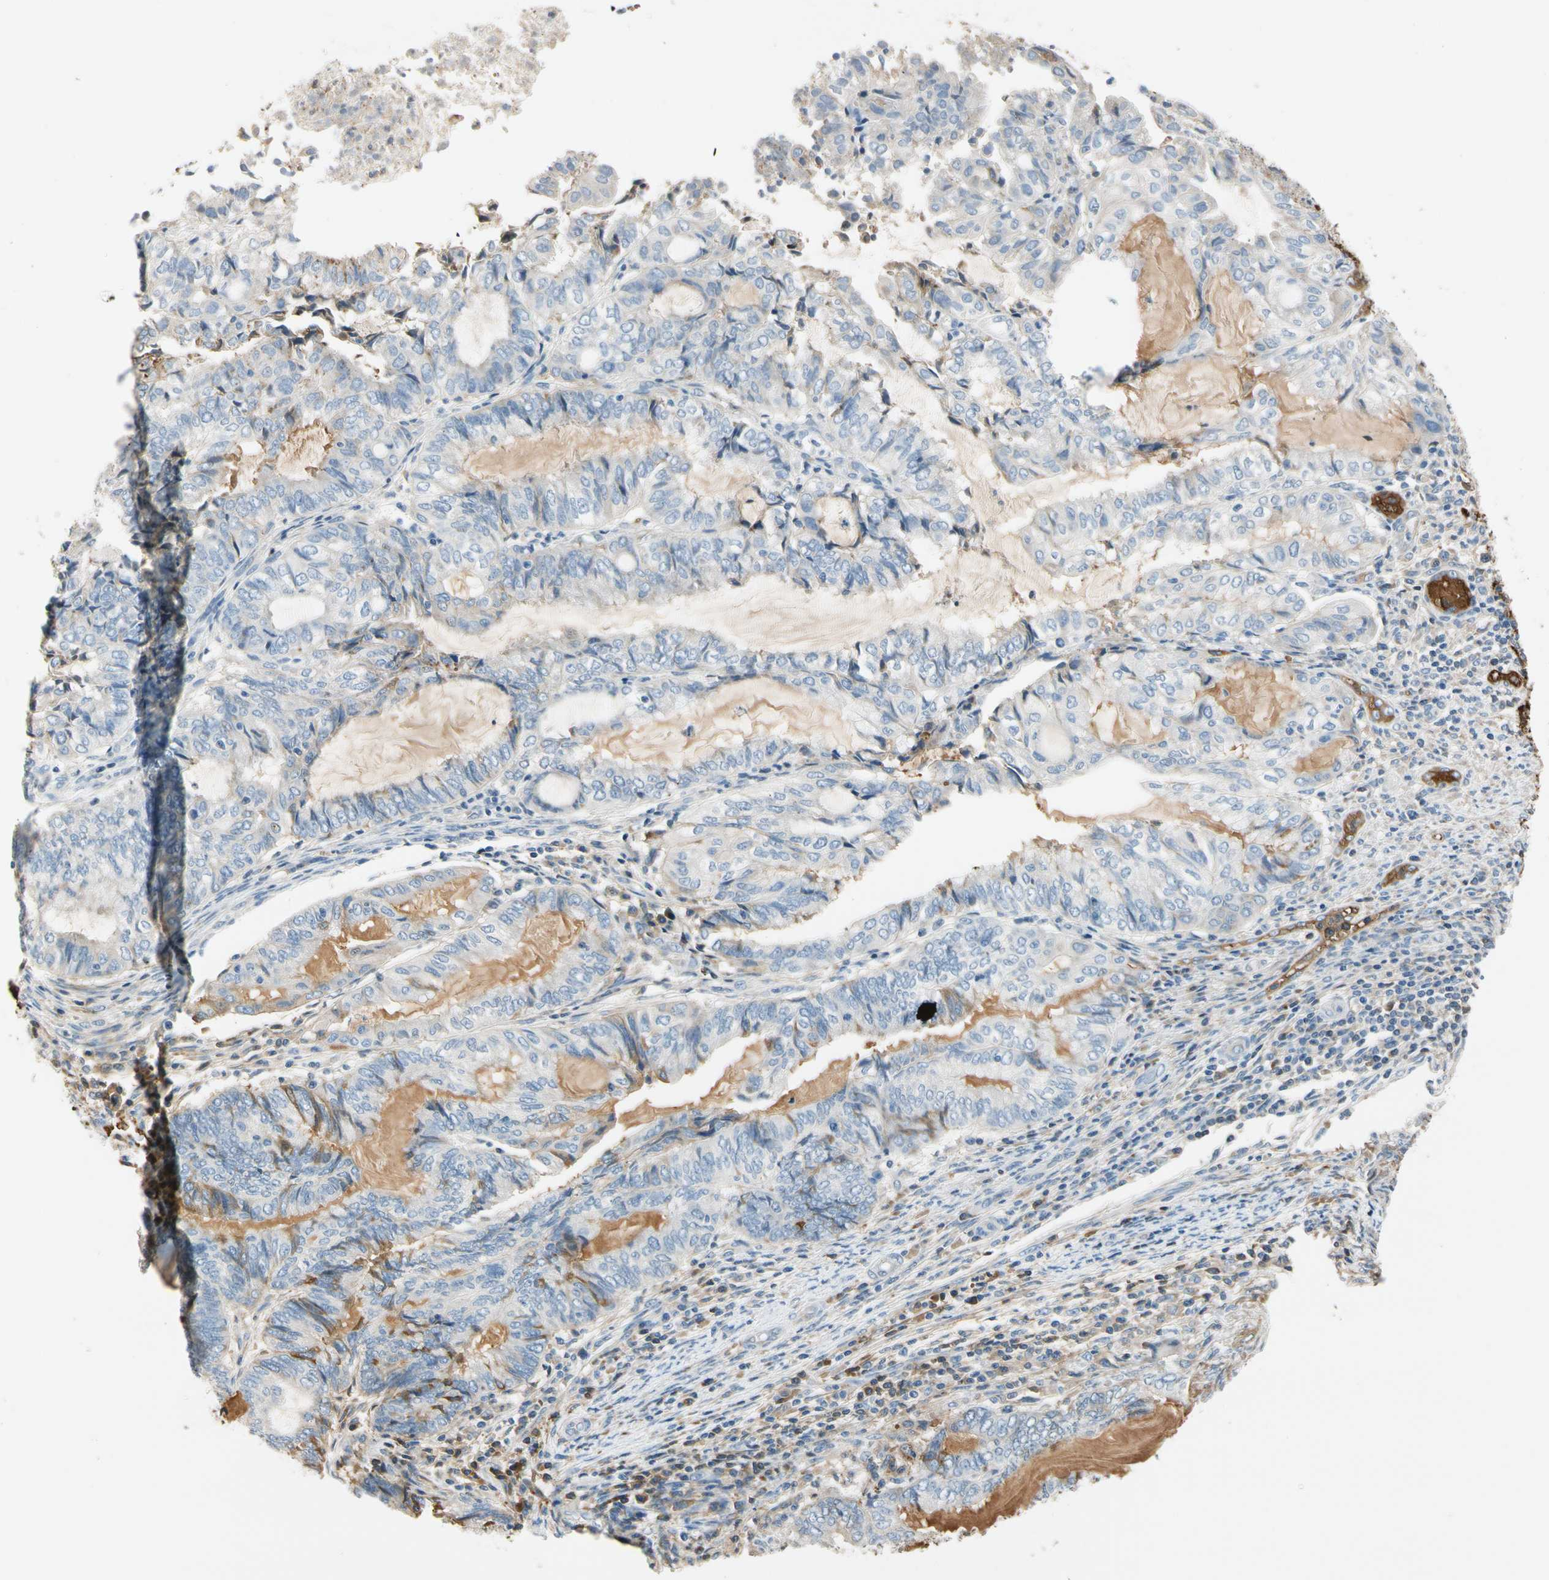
{"staining": {"intensity": "moderate", "quantity": "25%-75%", "location": "cytoplasmic/membranous"}, "tissue": "endometrial cancer", "cell_type": "Tumor cells", "image_type": "cancer", "snomed": [{"axis": "morphology", "description": "Adenocarcinoma, NOS"}, {"axis": "topography", "description": "Uterus"}, {"axis": "topography", "description": "Endometrium"}], "caption": "Adenocarcinoma (endometrial) stained with a brown dye exhibits moderate cytoplasmic/membranous positive positivity in about 25%-75% of tumor cells.", "gene": "LAMB3", "patient": {"sex": "female", "age": 70}}